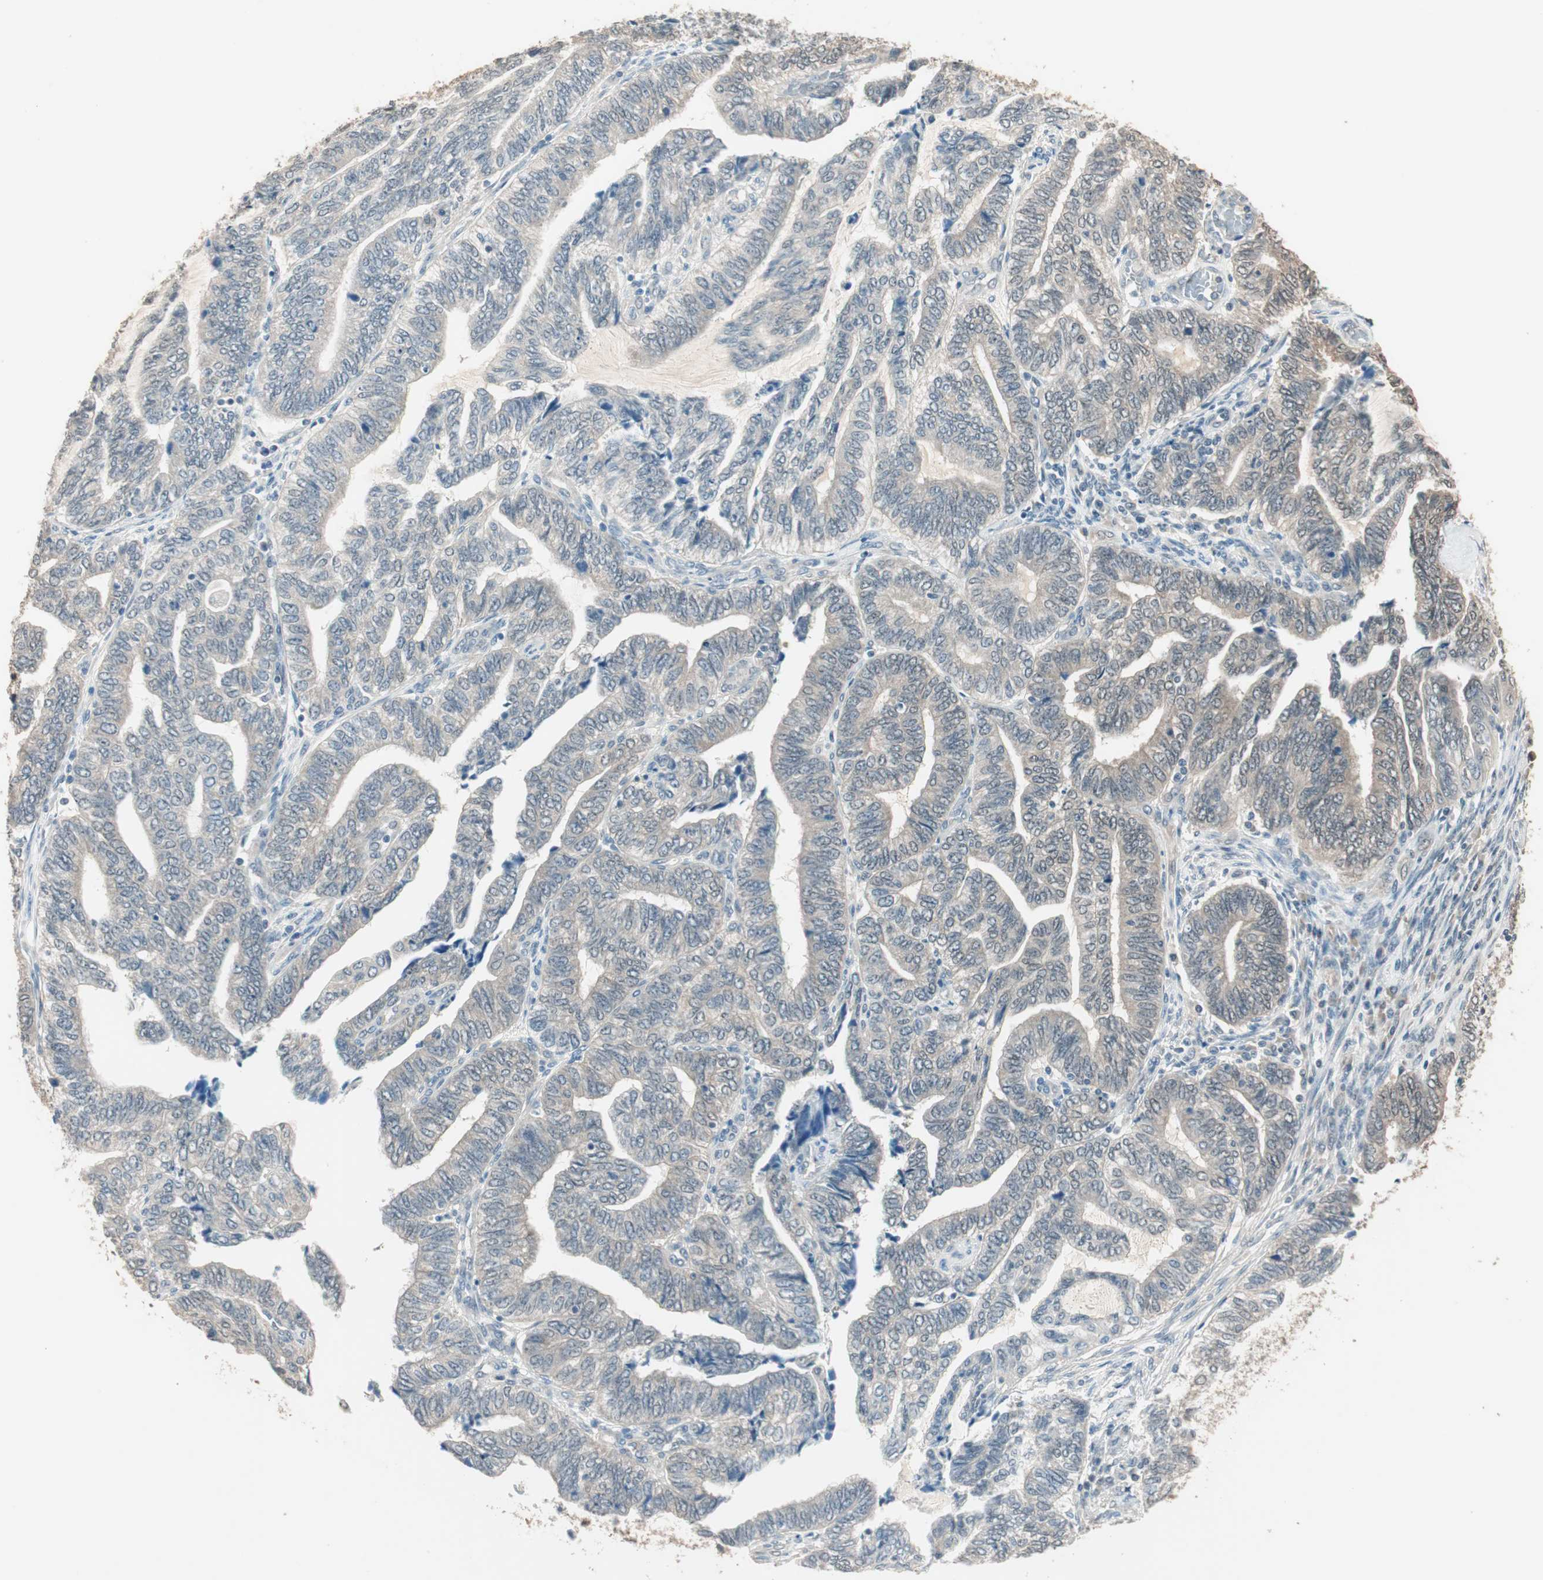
{"staining": {"intensity": "weak", "quantity": "25%-75%", "location": "cytoplasmic/membranous,nuclear"}, "tissue": "endometrial cancer", "cell_type": "Tumor cells", "image_type": "cancer", "snomed": [{"axis": "morphology", "description": "Adenocarcinoma, NOS"}, {"axis": "topography", "description": "Uterus"}, {"axis": "topography", "description": "Endometrium"}], "caption": "This is a histology image of immunohistochemistry (IHC) staining of endometrial cancer, which shows weak staining in the cytoplasmic/membranous and nuclear of tumor cells.", "gene": "USP5", "patient": {"sex": "female", "age": 70}}